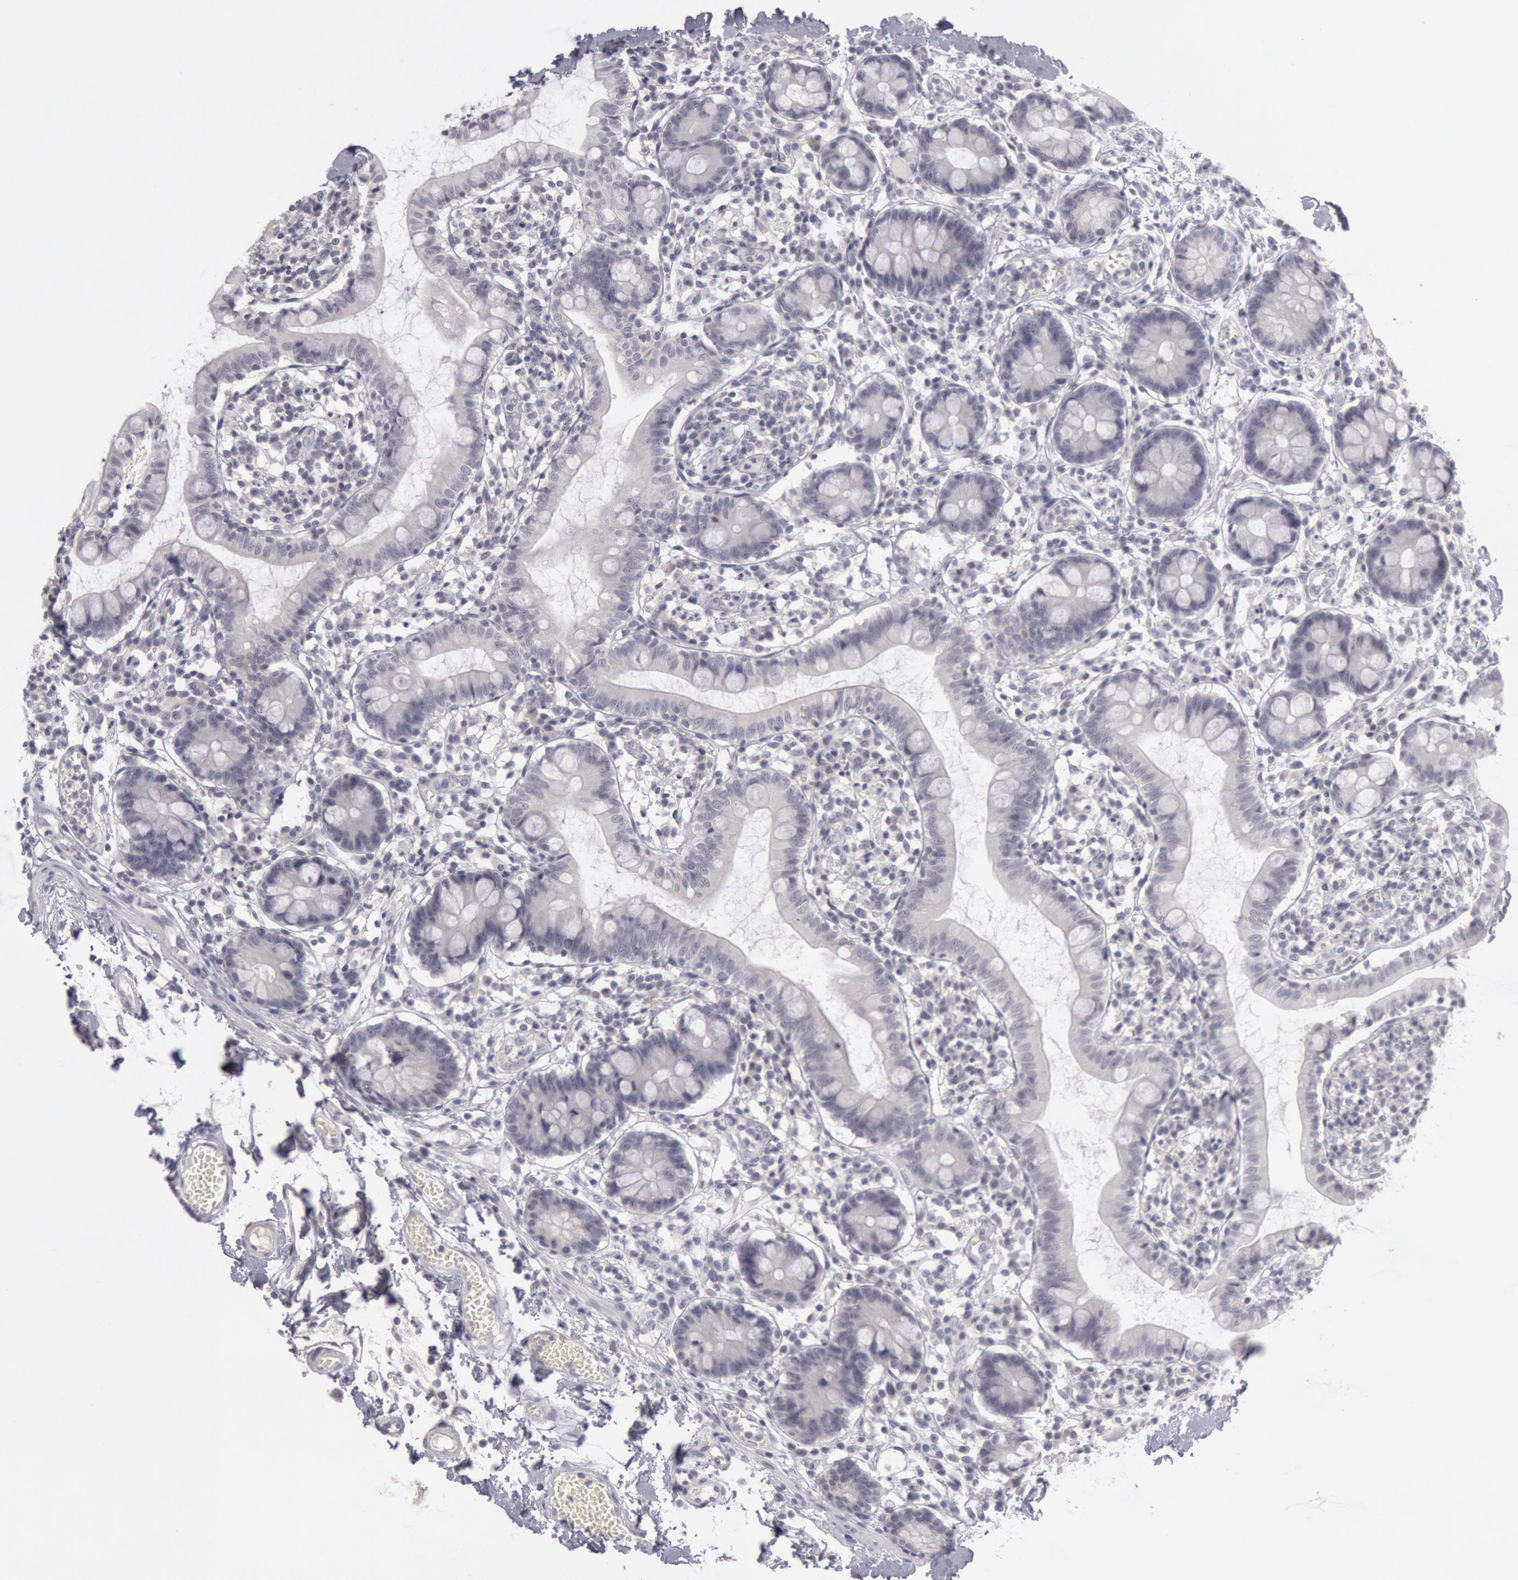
{"staining": {"intensity": "negative", "quantity": "none", "location": "none"}, "tissue": "small intestine", "cell_type": "Glandular cells", "image_type": "normal", "snomed": [{"axis": "morphology", "description": "Normal tissue, NOS"}, {"axis": "topography", "description": "Small intestine"}], "caption": "Protein analysis of benign small intestine shows no significant staining in glandular cells. The staining is performed using DAB brown chromogen with nuclei counter-stained in using hematoxylin.", "gene": "KRT16", "patient": {"sex": "female", "age": 61}}